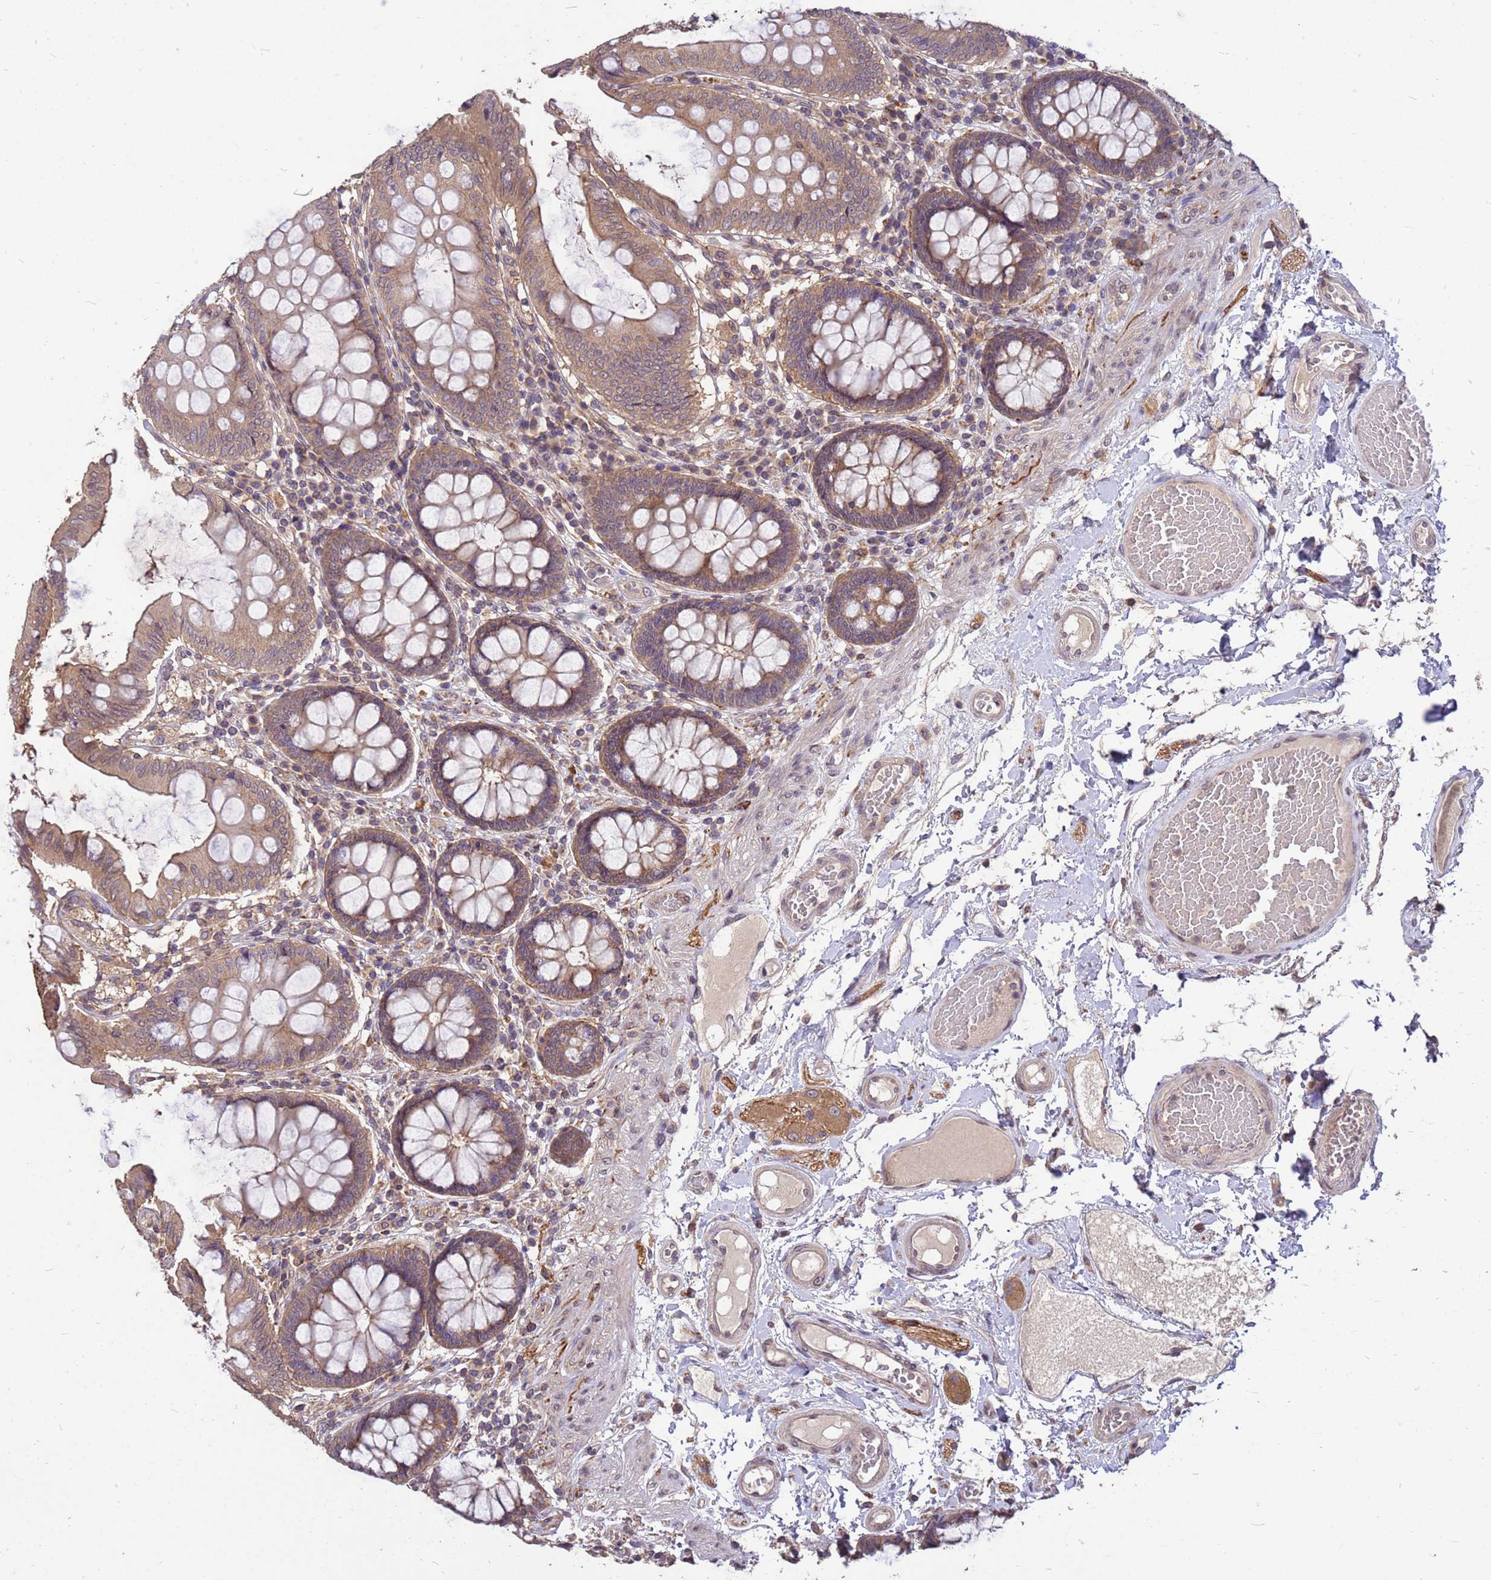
{"staining": {"intensity": "weak", "quantity": ">75%", "location": "cytoplasmic/membranous"}, "tissue": "colon", "cell_type": "Endothelial cells", "image_type": "normal", "snomed": [{"axis": "morphology", "description": "Normal tissue, NOS"}, {"axis": "topography", "description": "Colon"}], "caption": "Weak cytoplasmic/membranous expression for a protein is appreciated in approximately >75% of endothelial cells of normal colon using immunohistochemistry.", "gene": "PPP2CA", "patient": {"sex": "male", "age": 84}}